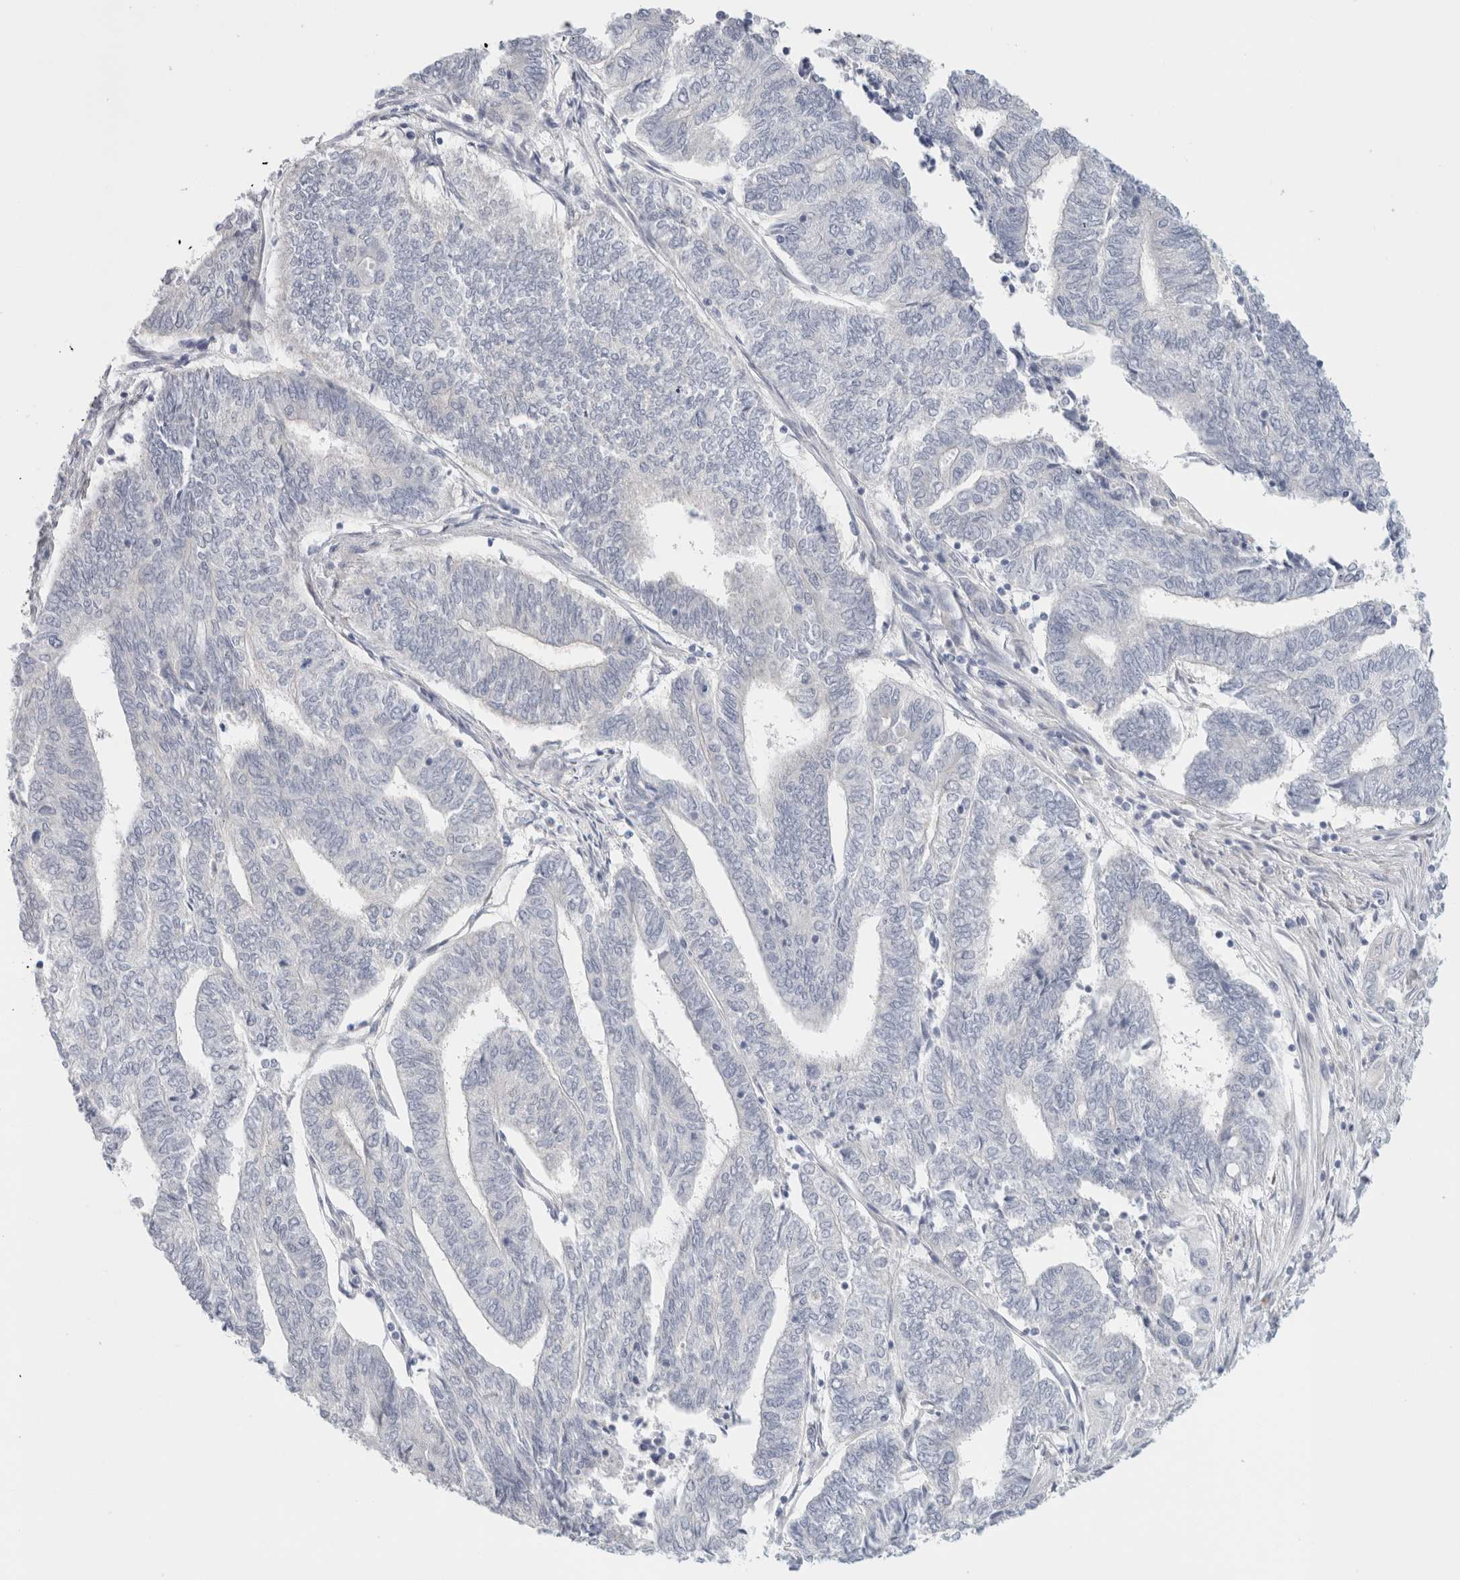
{"staining": {"intensity": "negative", "quantity": "none", "location": "none"}, "tissue": "endometrial cancer", "cell_type": "Tumor cells", "image_type": "cancer", "snomed": [{"axis": "morphology", "description": "Adenocarcinoma, NOS"}, {"axis": "topography", "description": "Uterus"}, {"axis": "topography", "description": "Endometrium"}], "caption": "Tumor cells are negative for protein expression in human endometrial cancer (adenocarcinoma).", "gene": "RTN4", "patient": {"sex": "female", "age": 70}}